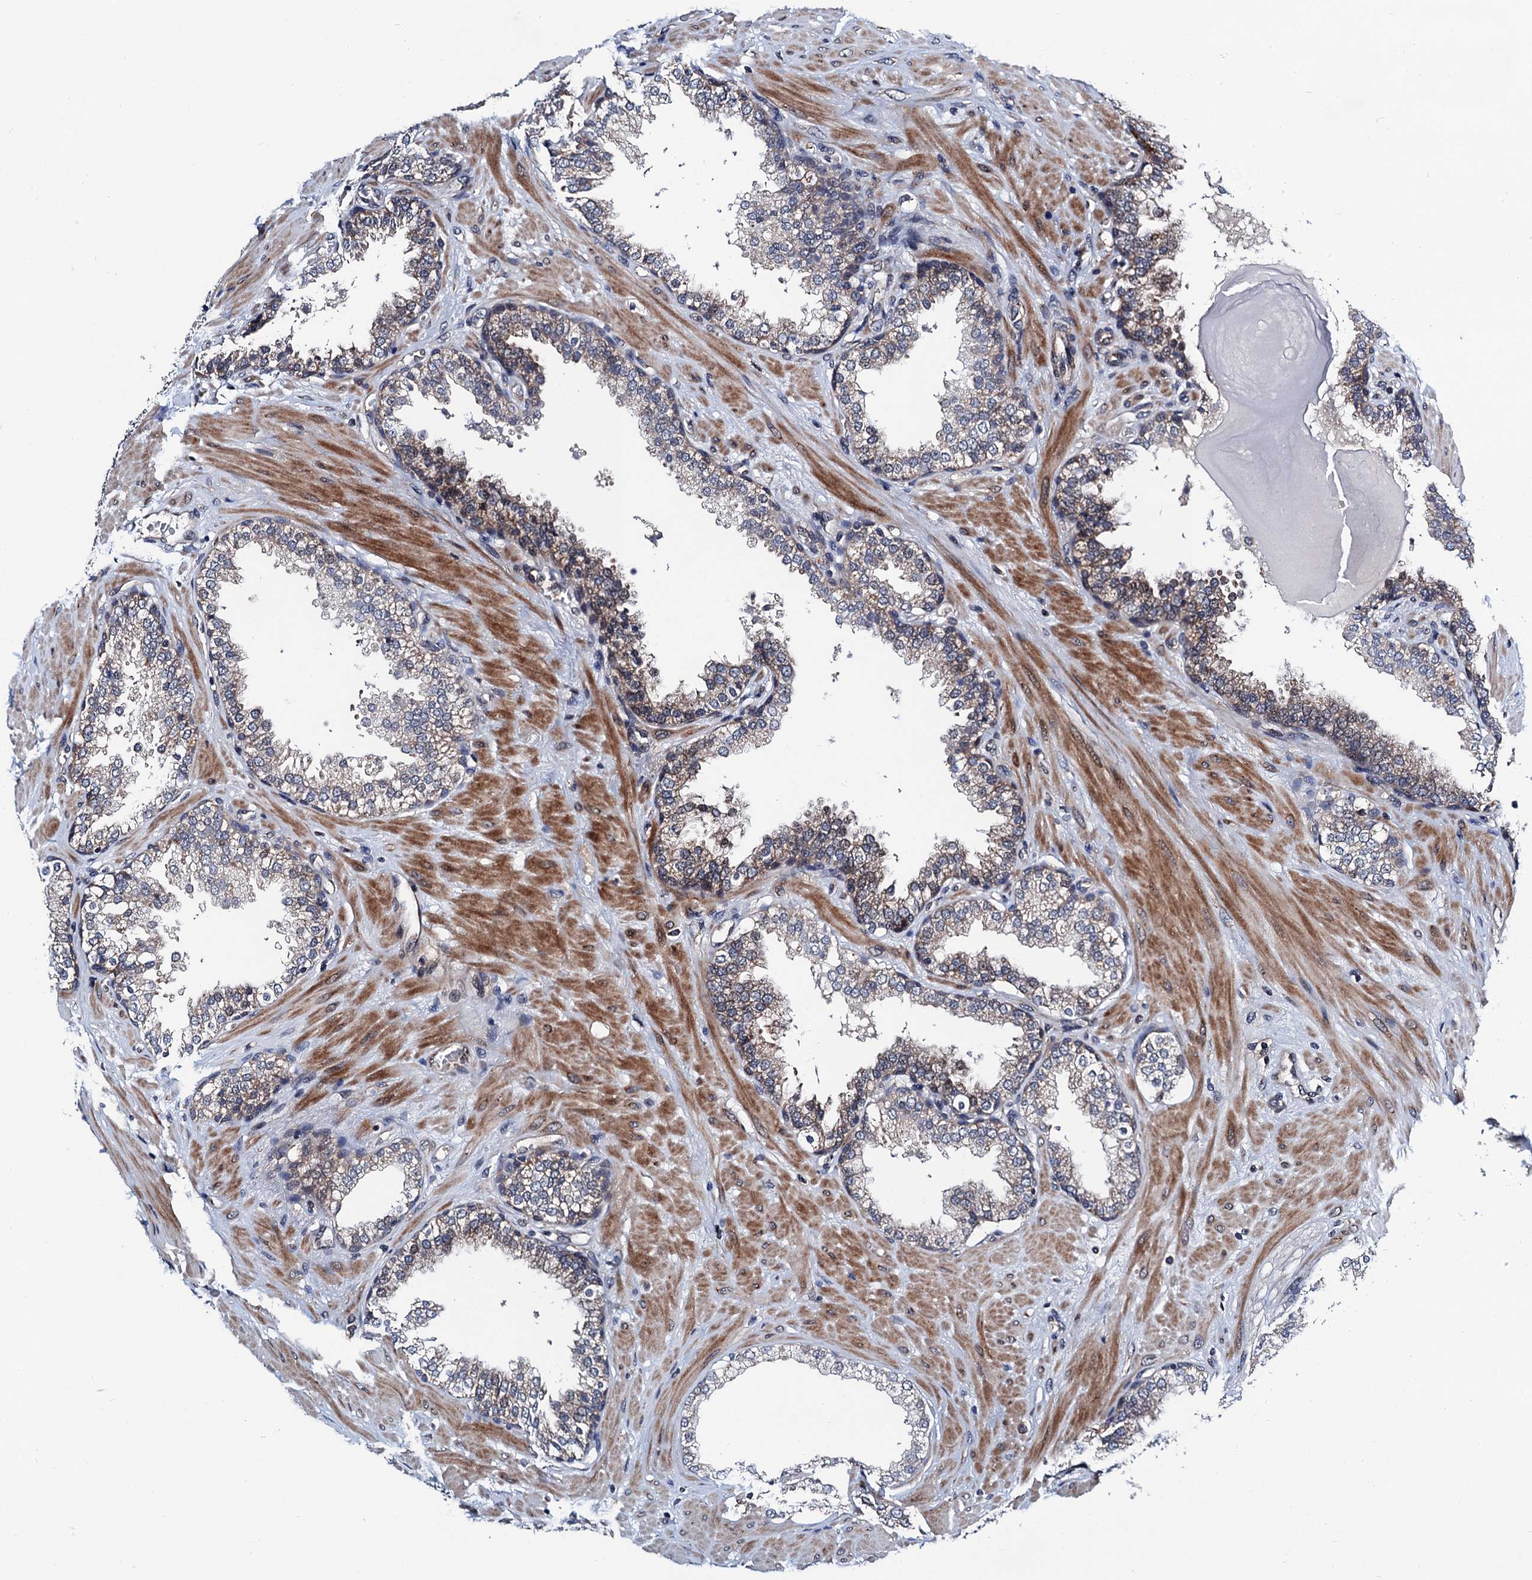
{"staining": {"intensity": "weak", "quantity": "25%-75%", "location": "cytoplasmic/membranous"}, "tissue": "prostate", "cell_type": "Glandular cells", "image_type": "normal", "snomed": [{"axis": "morphology", "description": "Normal tissue, NOS"}, {"axis": "topography", "description": "Prostate"}], "caption": "IHC of benign human prostate reveals low levels of weak cytoplasmic/membranous positivity in approximately 25%-75% of glandular cells.", "gene": "NAA16", "patient": {"sex": "male", "age": 51}}